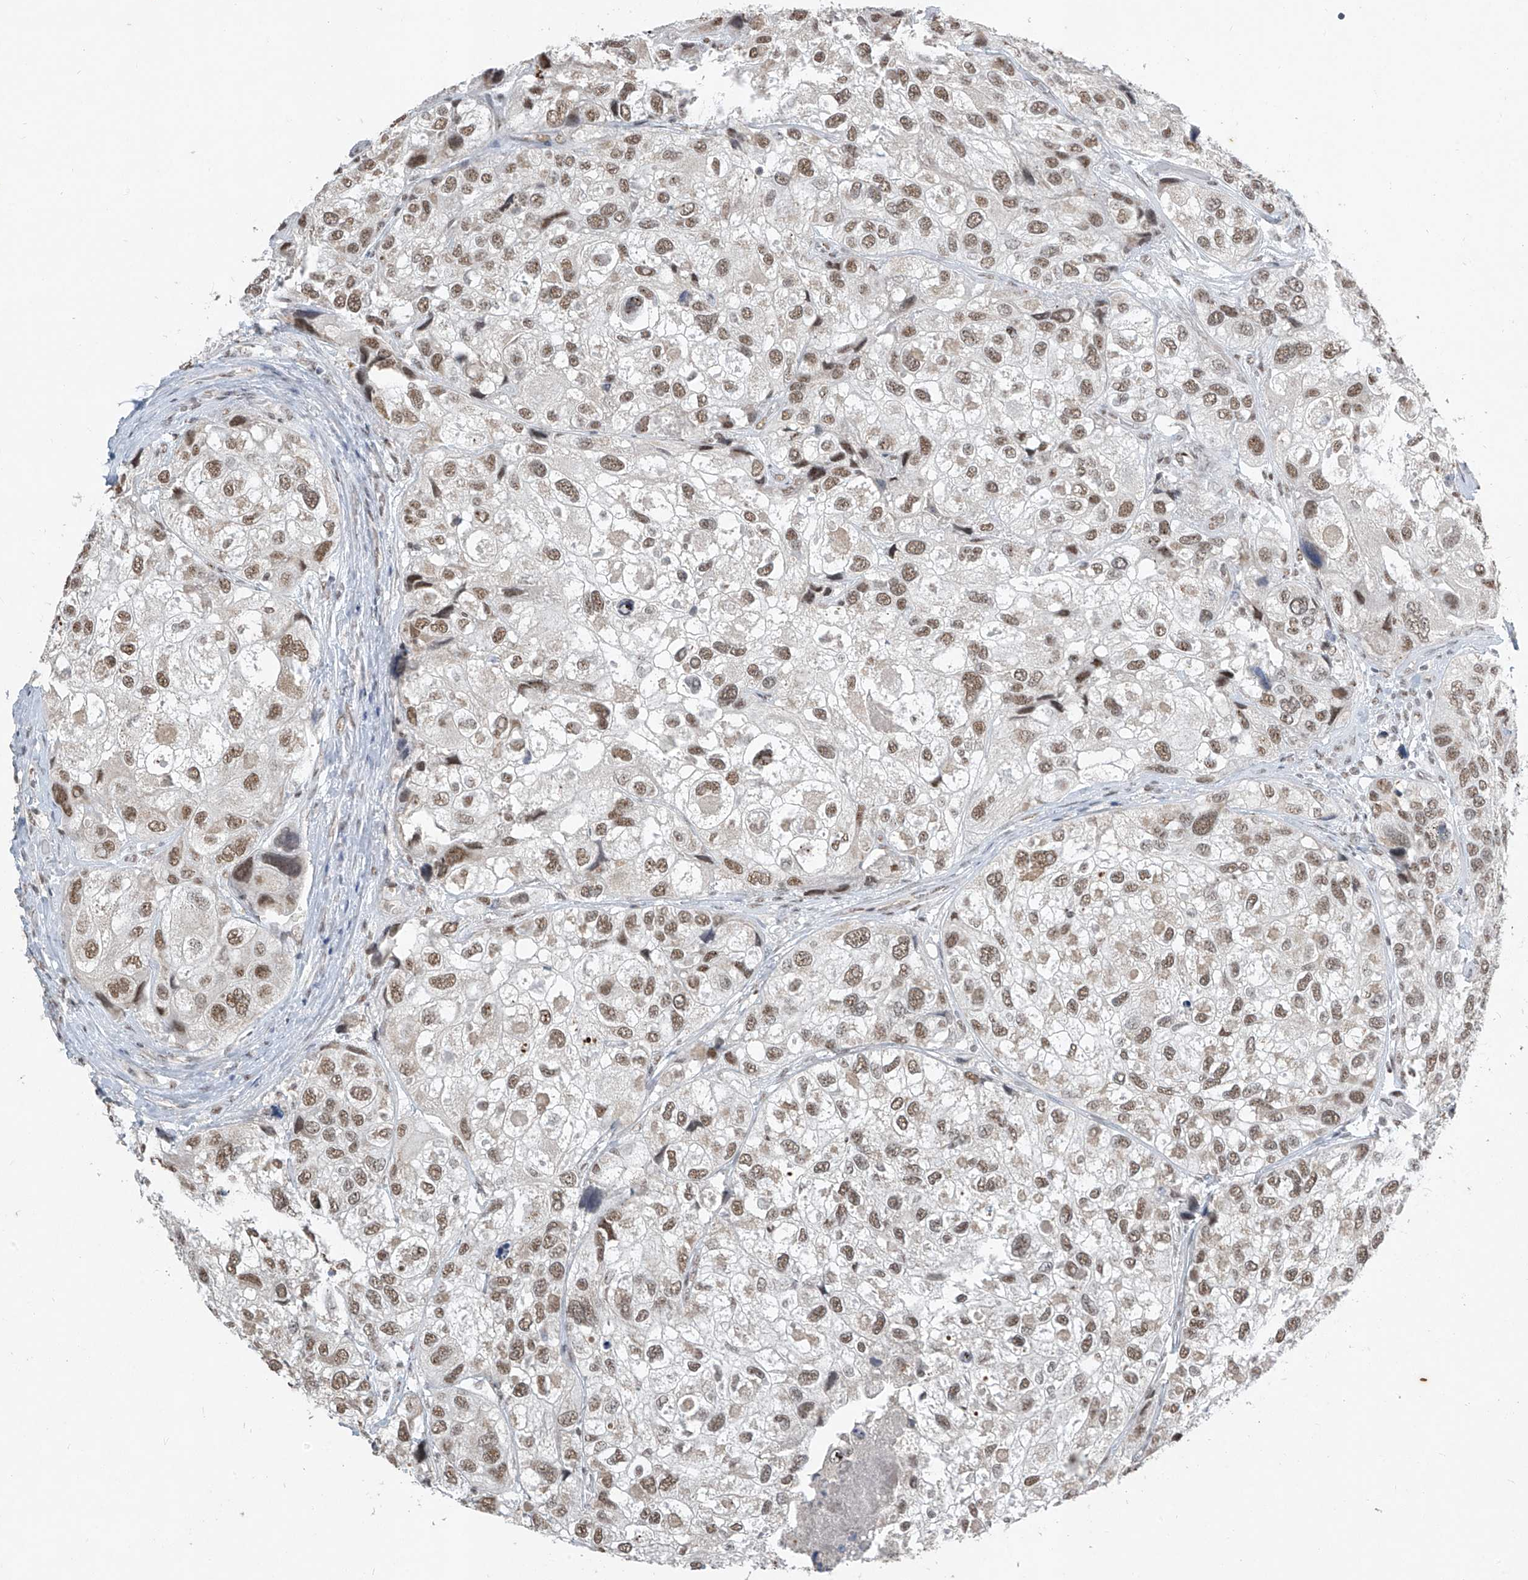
{"staining": {"intensity": "moderate", "quantity": ">75%", "location": "nuclear"}, "tissue": "urothelial cancer", "cell_type": "Tumor cells", "image_type": "cancer", "snomed": [{"axis": "morphology", "description": "Urothelial carcinoma, High grade"}, {"axis": "topography", "description": "Urinary bladder"}], "caption": "The micrograph exhibits immunohistochemical staining of urothelial cancer. There is moderate nuclear positivity is appreciated in approximately >75% of tumor cells. (IHC, brightfield microscopy, high magnification).", "gene": "TFEC", "patient": {"sex": "female", "age": 64}}